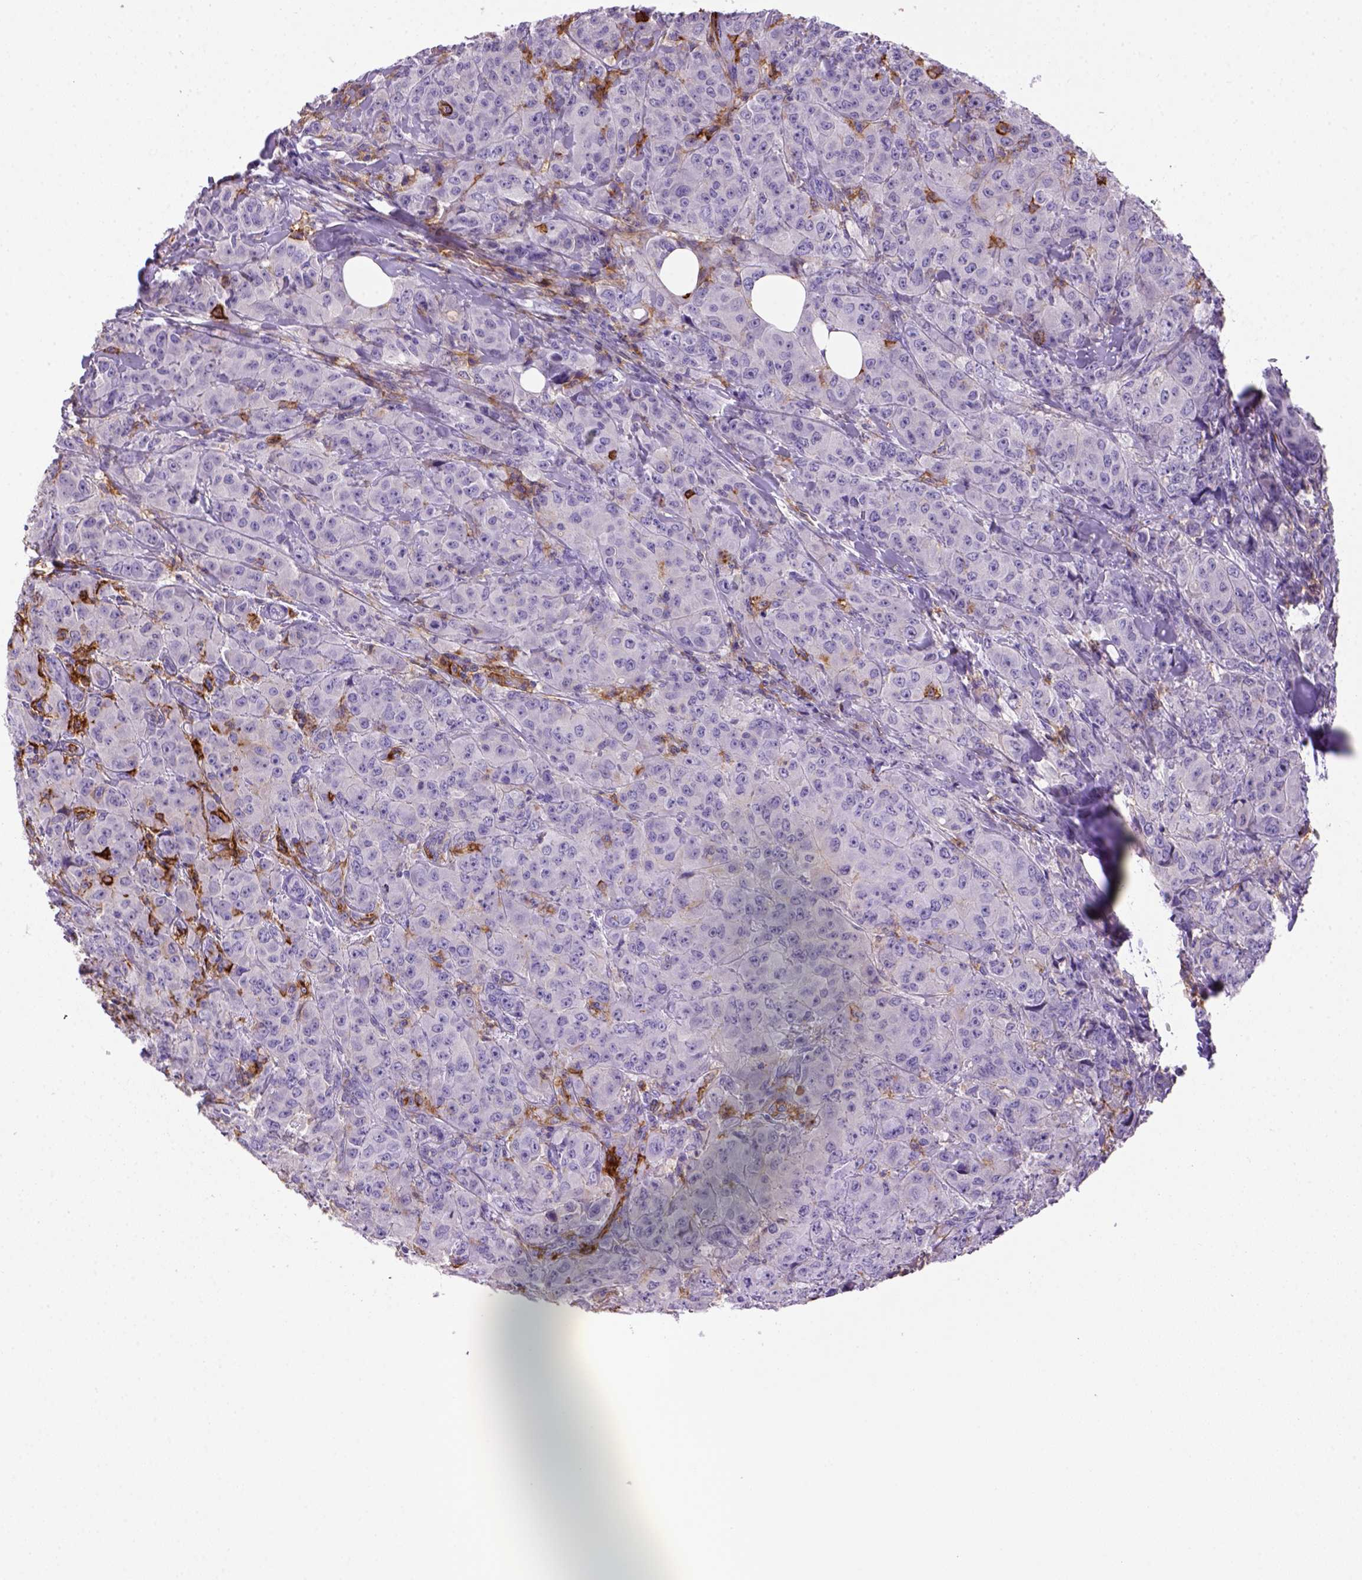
{"staining": {"intensity": "negative", "quantity": "none", "location": "none"}, "tissue": "breast cancer", "cell_type": "Tumor cells", "image_type": "cancer", "snomed": [{"axis": "morphology", "description": "Duct carcinoma"}, {"axis": "topography", "description": "Breast"}], "caption": "Image shows no significant protein positivity in tumor cells of invasive ductal carcinoma (breast).", "gene": "CD14", "patient": {"sex": "female", "age": 43}}